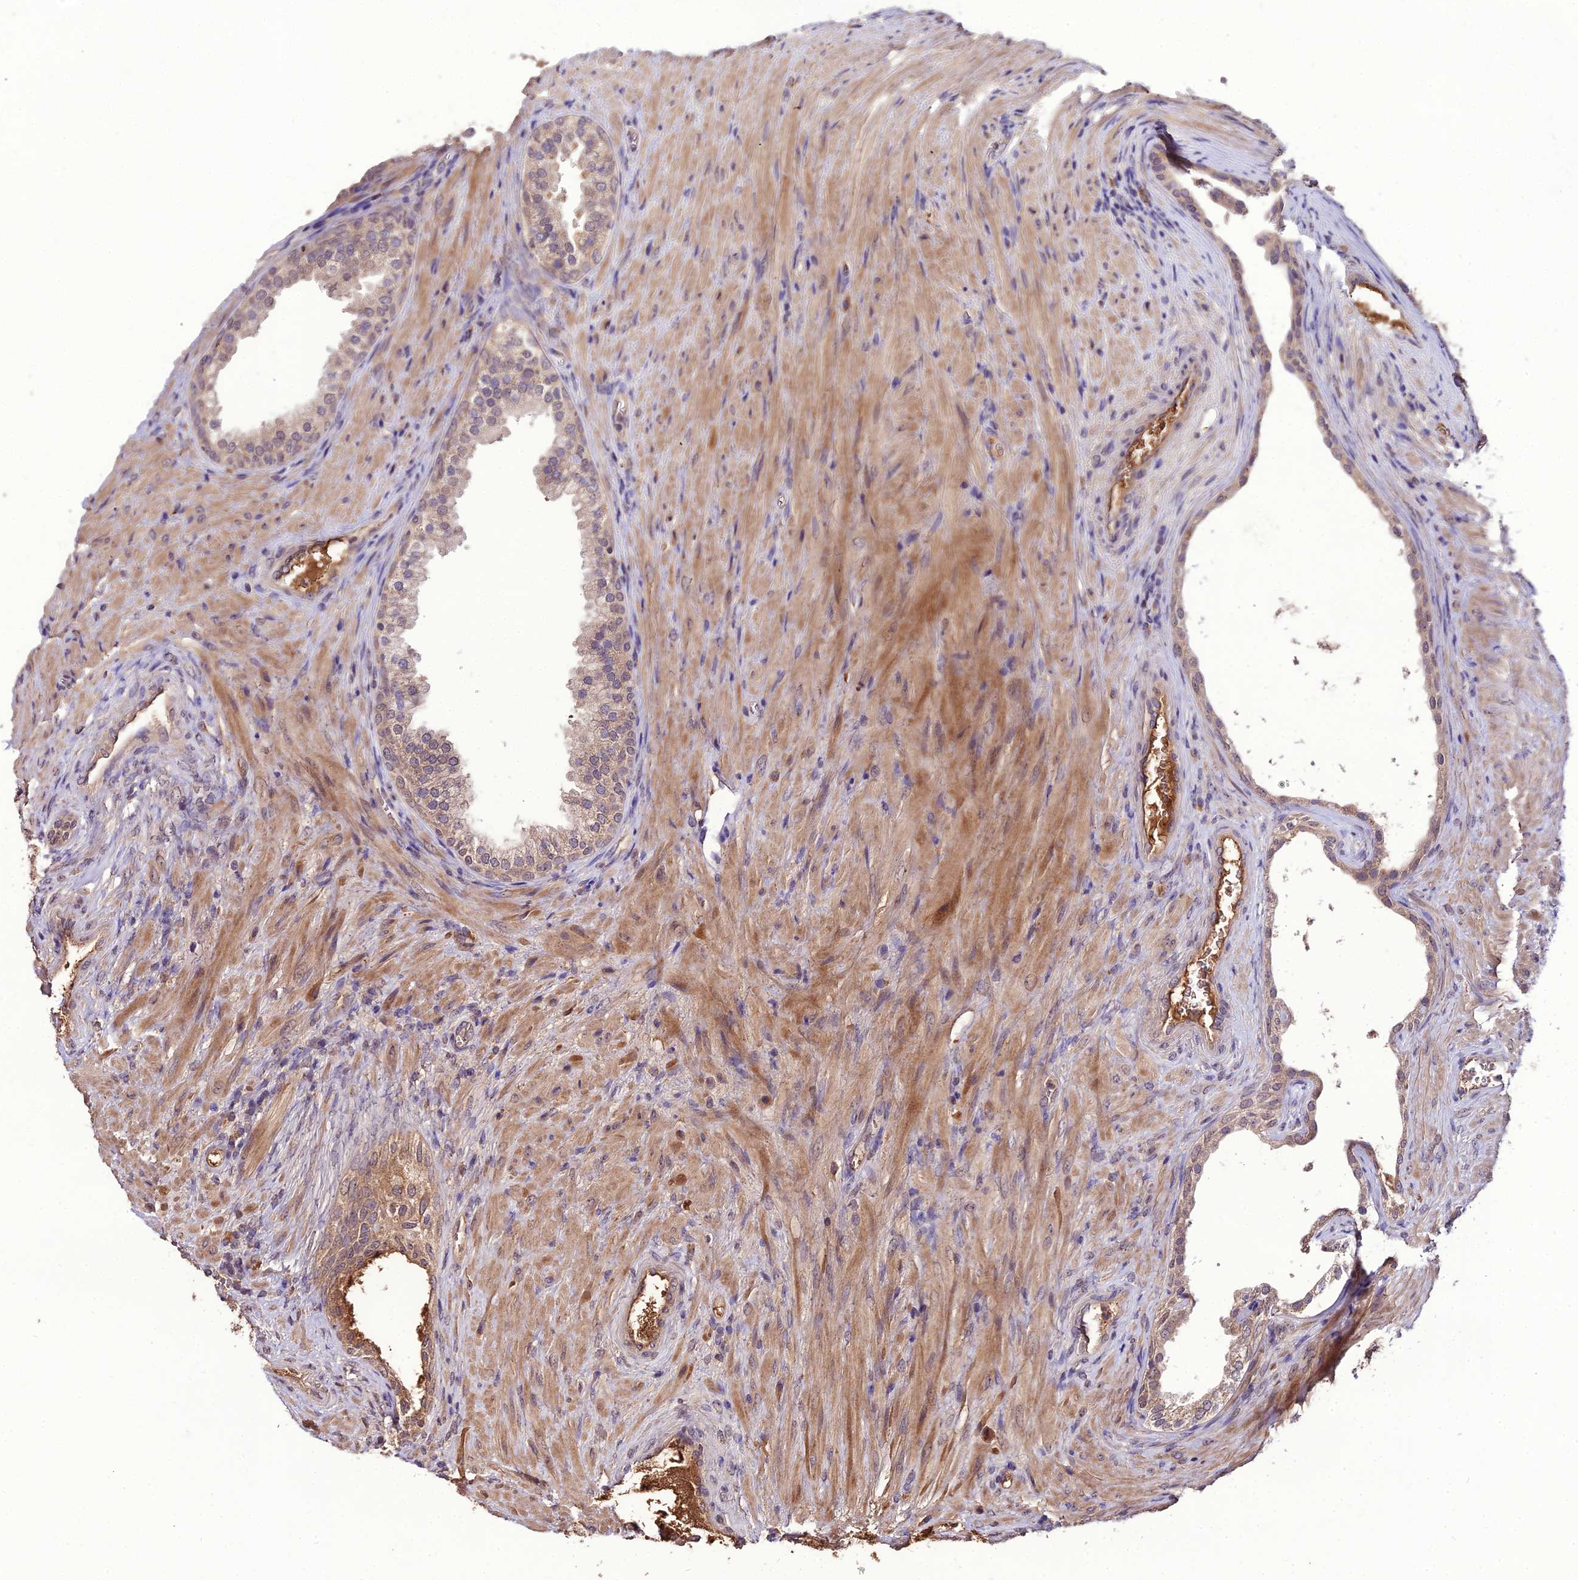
{"staining": {"intensity": "weak", "quantity": ">75%", "location": "cytoplasmic/membranous"}, "tissue": "prostate", "cell_type": "Glandular cells", "image_type": "normal", "snomed": [{"axis": "morphology", "description": "Normal tissue, NOS"}, {"axis": "topography", "description": "Prostate"}], "caption": "Benign prostate reveals weak cytoplasmic/membranous staining in about >75% of glandular cells.", "gene": "KCTD16", "patient": {"sex": "male", "age": 76}}